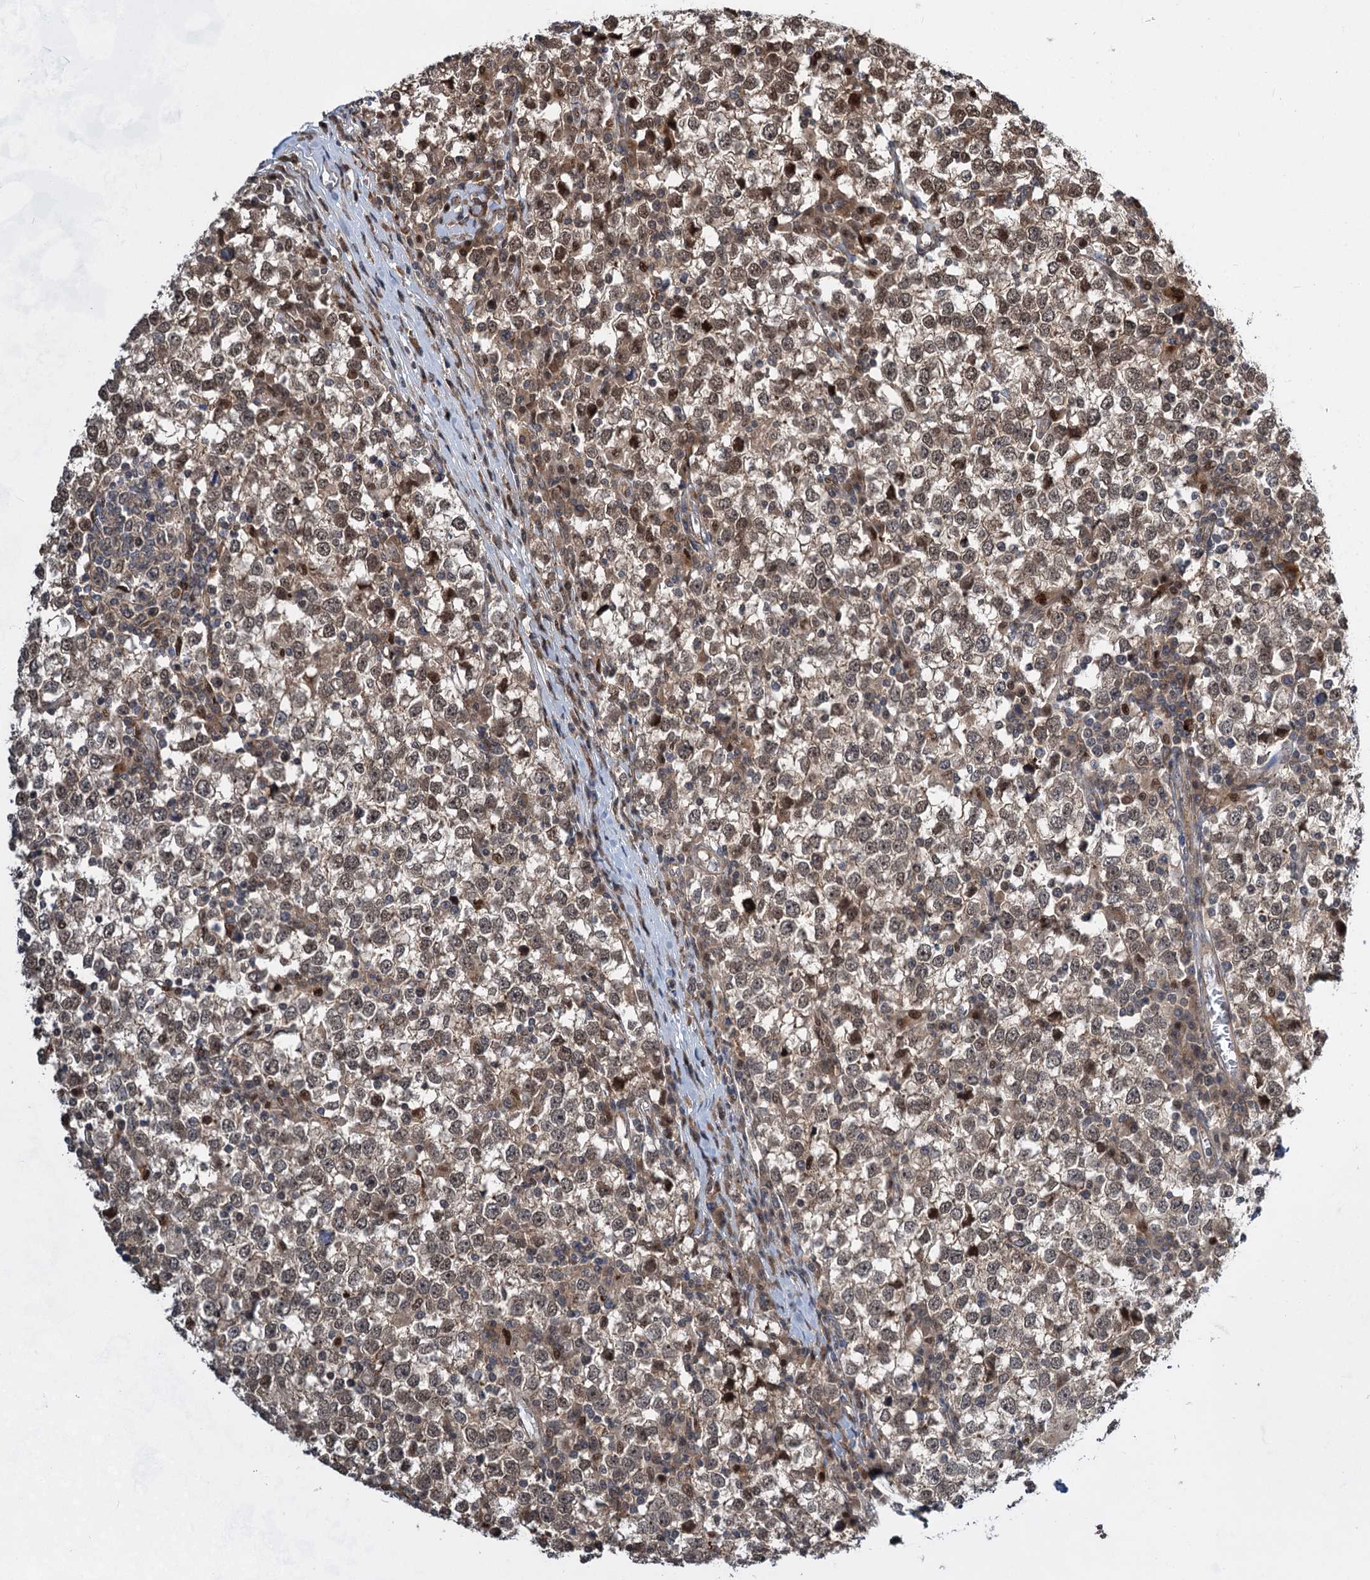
{"staining": {"intensity": "moderate", "quantity": ">75%", "location": "cytoplasmic/membranous,nuclear"}, "tissue": "testis cancer", "cell_type": "Tumor cells", "image_type": "cancer", "snomed": [{"axis": "morphology", "description": "Seminoma, NOS"}, {"axis": "topography", "description": "Testis"}], "caption": "Protein staining of testis cancer (seminoma) tissue shows moderate cytoplasmic/membranous and nuclear staining in approximately >75% of tumor cells.", "gene": "GPBP1", "patient": {"sex": "male", "age": 65}}